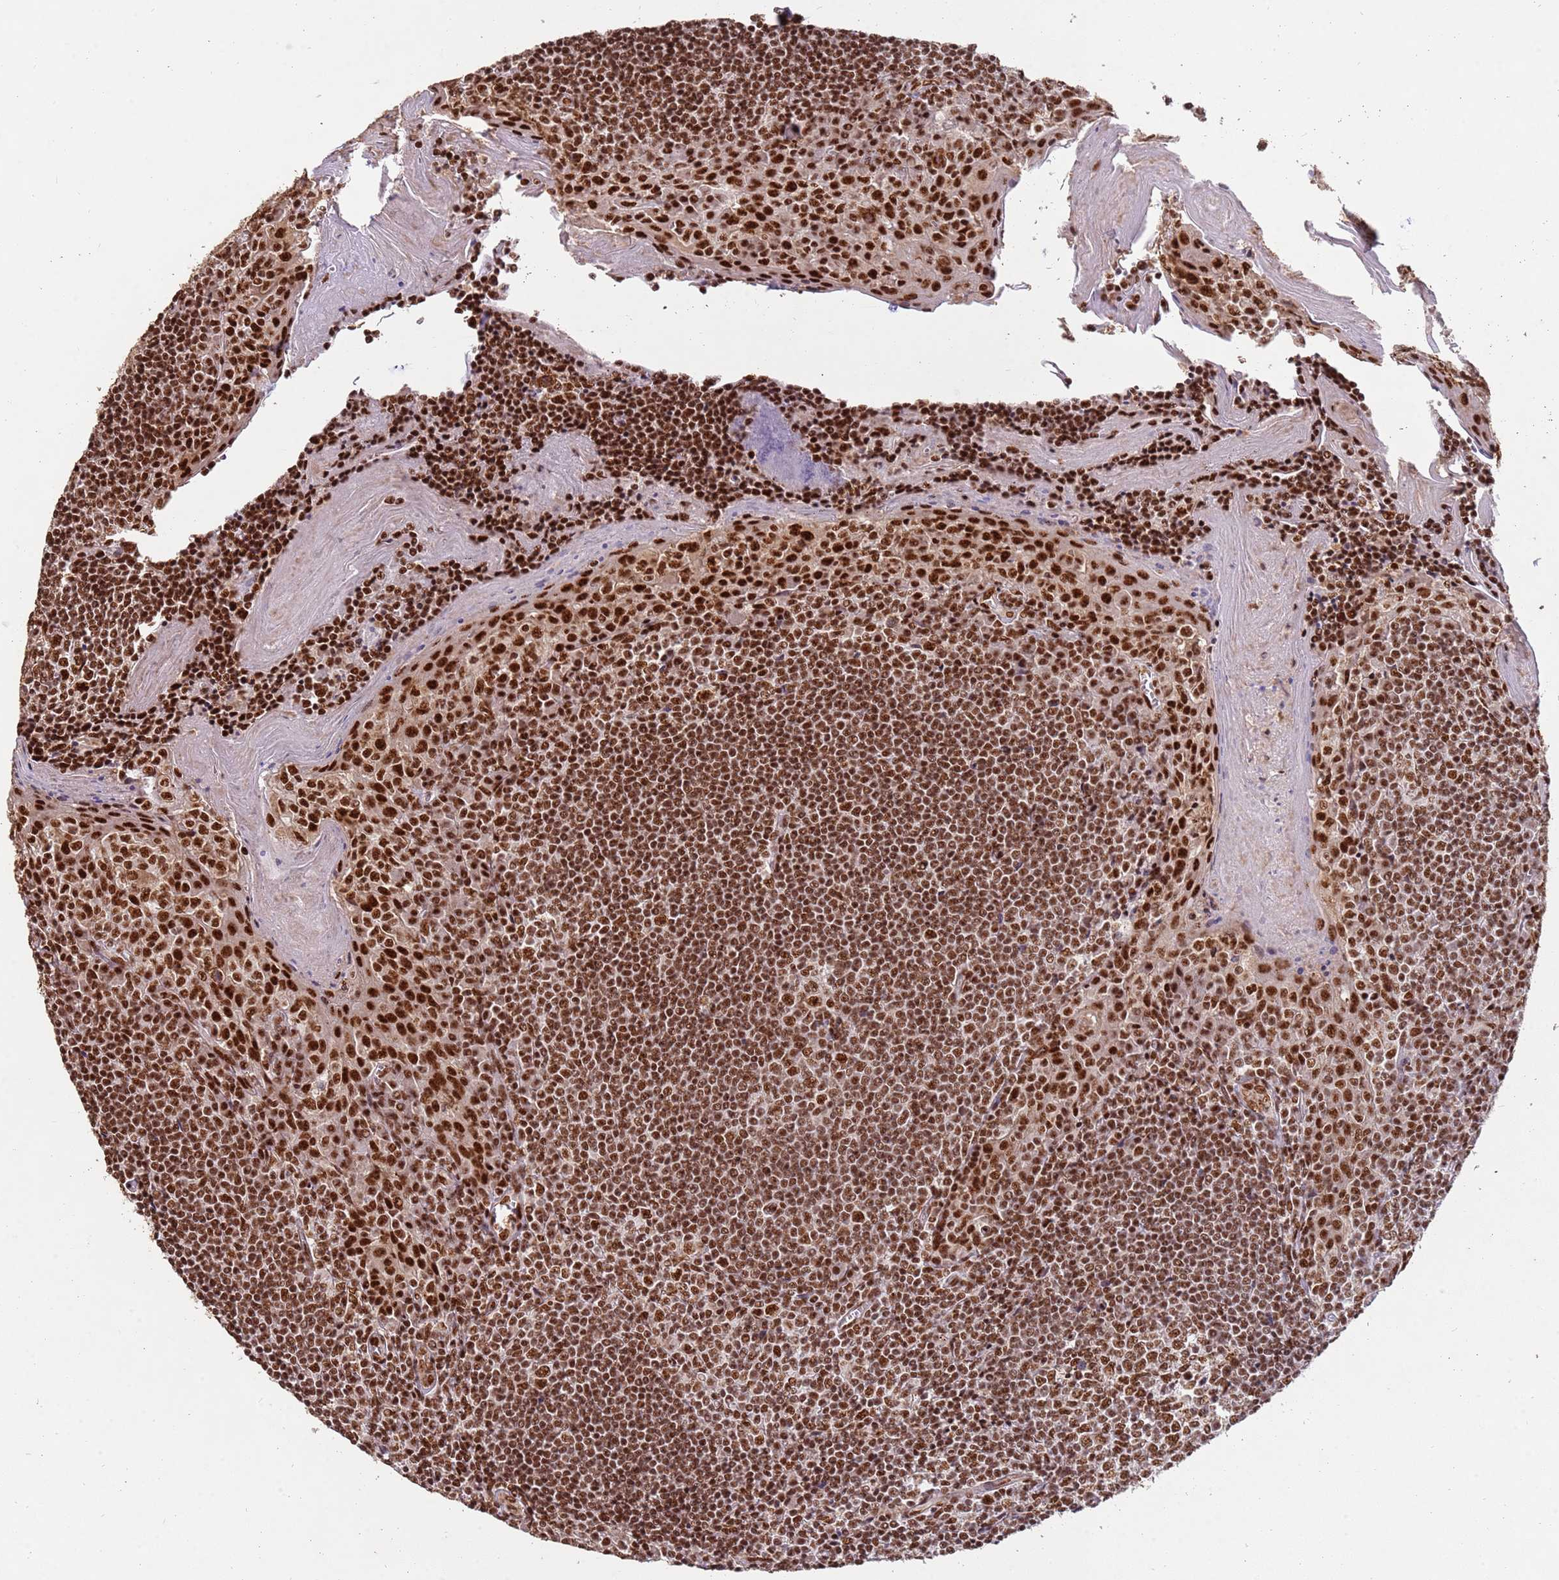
{"staining": {"intensity": "strong", "quantity": ">75%", "location": "nuclear"}, "tissue": "tonsil", "cell_type": "Germinal center cells", "image_type": "normal", "snomed": [{"axis": "morphology", "description": "Normal tissue, NOS"}, {"axis": "topography", "description": "Tonsil"}], "caption": "A brown stain labels strong nuclear expression of a protein in germinal center cells of unremarkable tonsil.", "gene": "ESF1", "patient": {"sex": "male", "age": 27}}